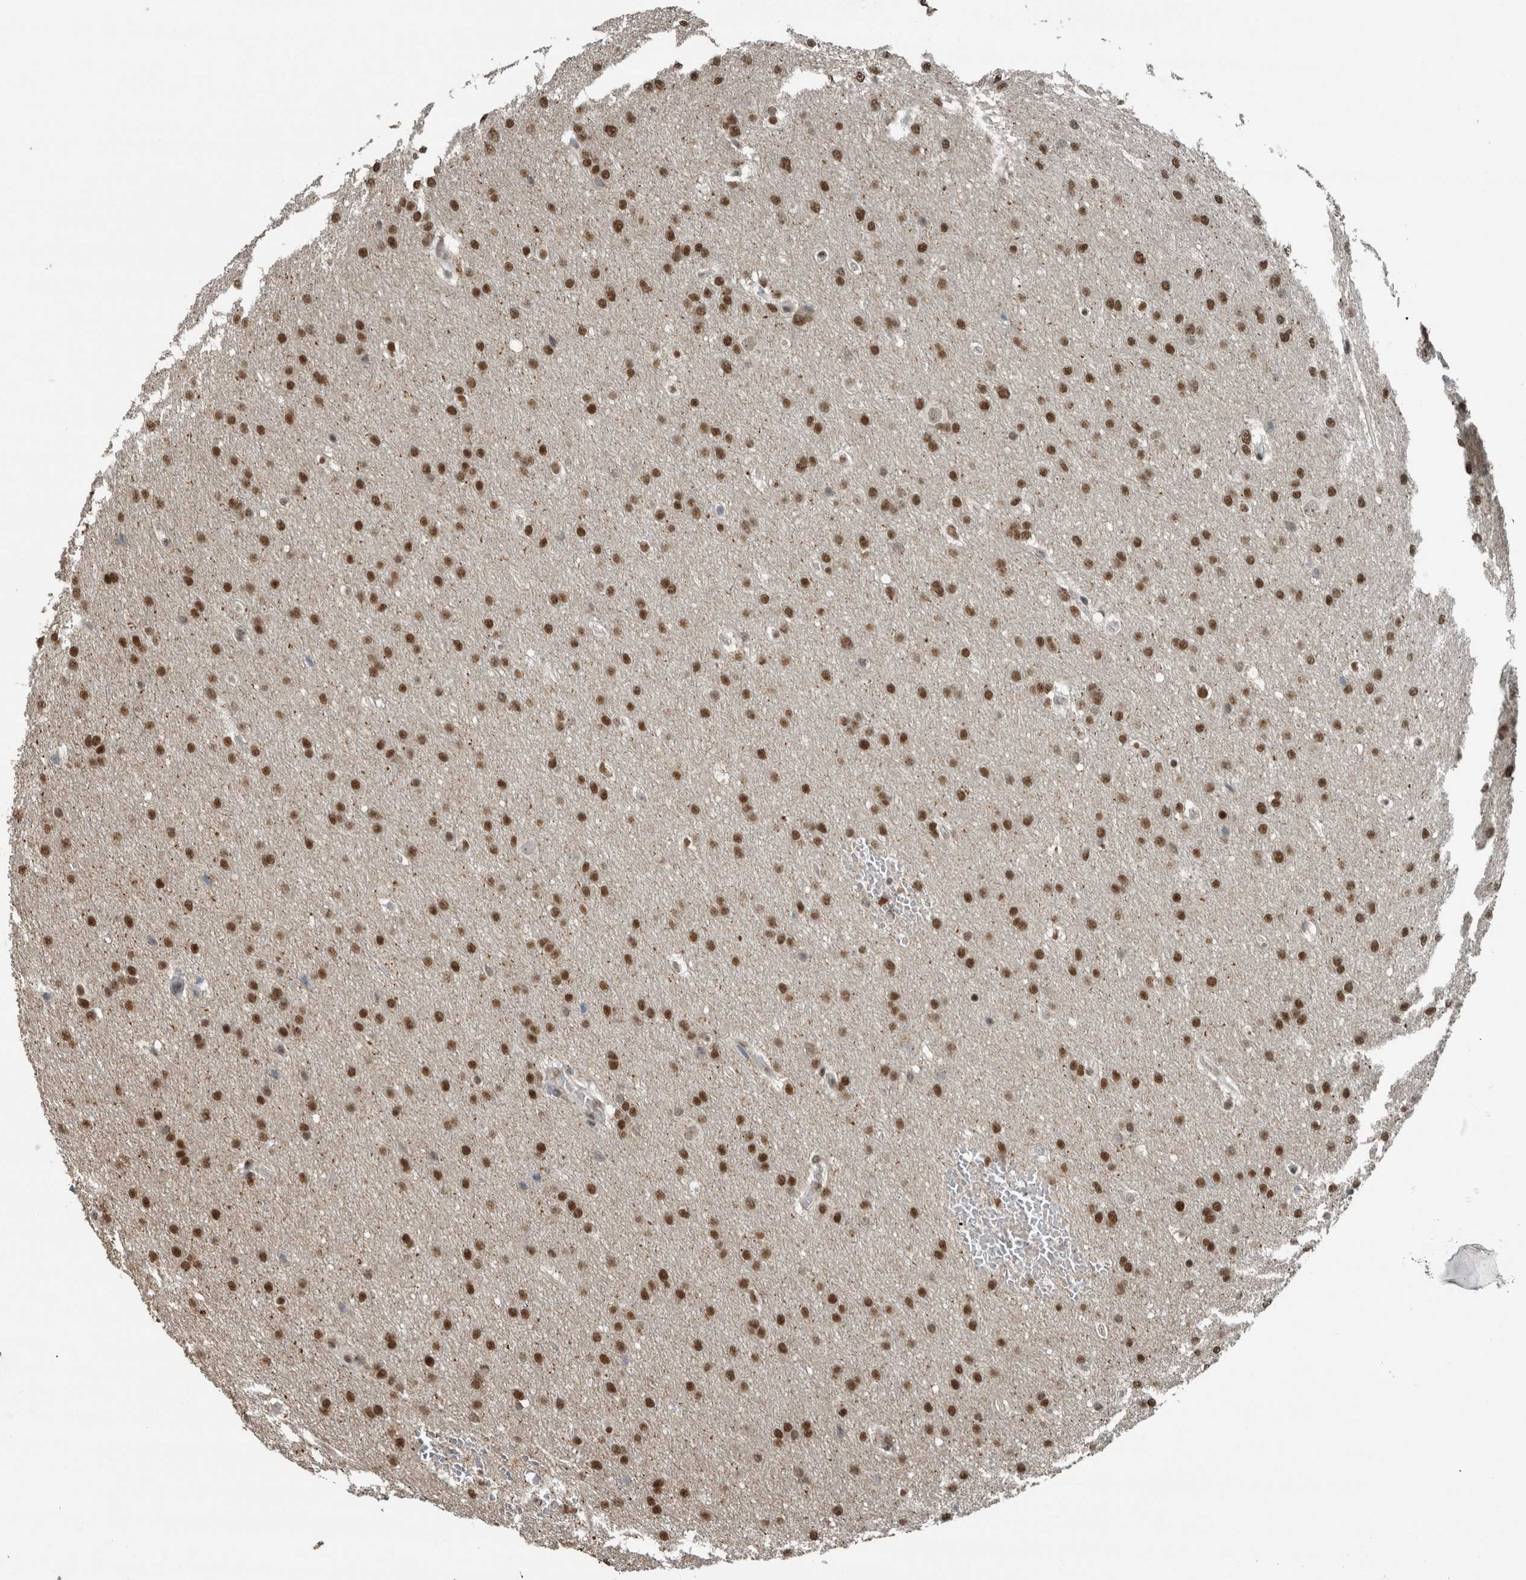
{"staining": {"intensity": "strong", "quantity": ">75%", "location": "nuclear"}, "tissue": "glioma", "cell_type": "Tumor cells", "image_type": "cancer", "snomed": [{"axis": "morphology", "description": "Glioma, malignant, Low grade"}, {"axis": "topography", "description": "Brain"}], "caption": "Glioma stained with a brown dye shows strong nuclear positive positivity in approximately >75% of tumor cells.", "gene": "ZNF24", "patient": {"sex": "female", "age": 37}}